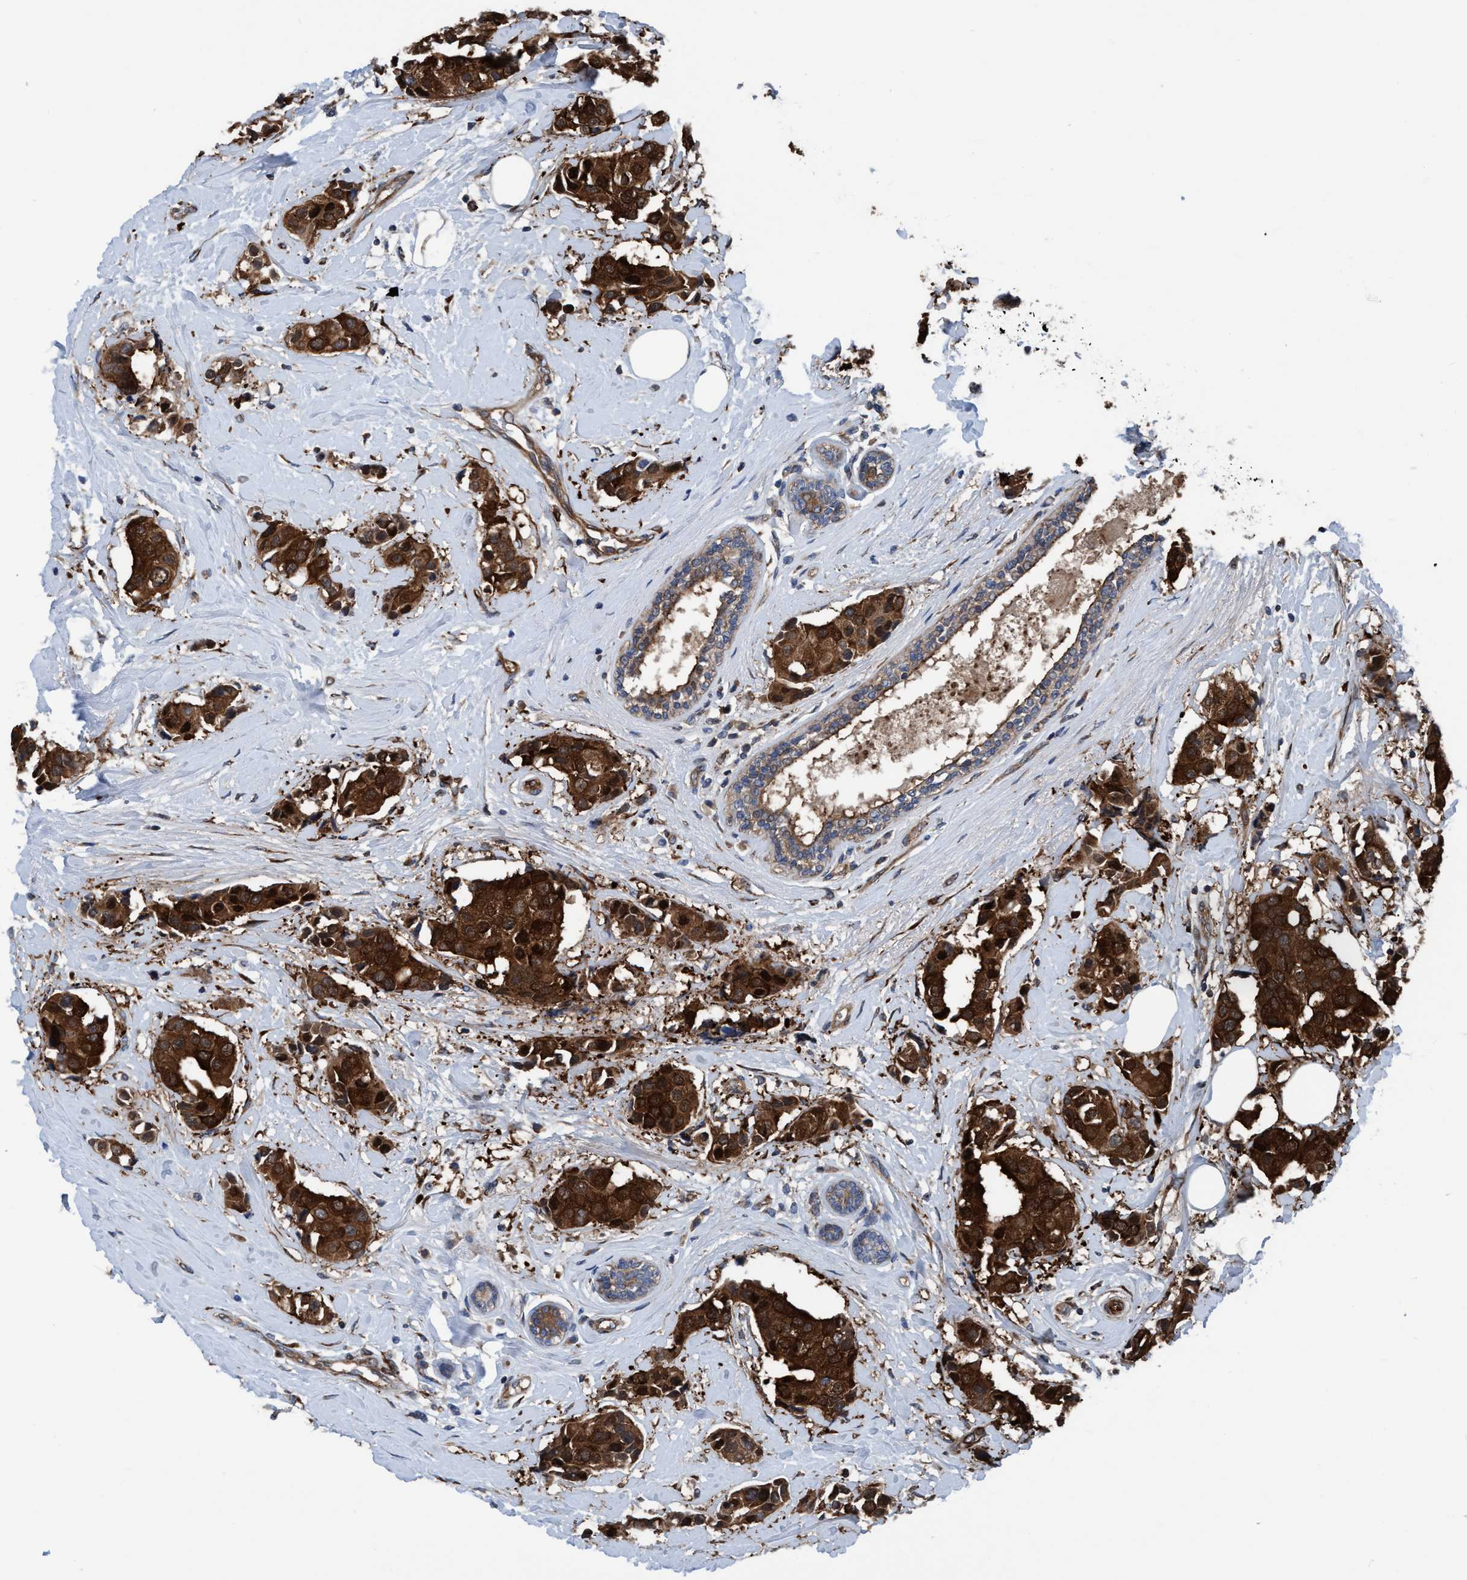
{"staining": {"intensity": "strong", "quantity": ">75%", "location": "cytoplasmic/membranous,nuclear"}, "tissue": "breast cancer", "cell_type": "Tumor cells", "image_type": "cancer", "snomed": [{"axis": "morphology", "description": "Normal tissue, NOS"}, {"axis": "morphology", "description": "Duct carcinoma"}, {"axis": "topography", "description": "Breast"}], "caption": "Protein staining exhibits strong cytoplasmic/membranous and nuclear positivity in about >75% of tumor cells in breast cancer (intraductal carcinoma). (Stains: DAB (3,3'-diaminobenzidine) in brown, nuclei in blue, Microscopy: brightfield microscopy at high magnification).", "gene": "NMT1", "patient": {"sex": "female", "age": 39}}